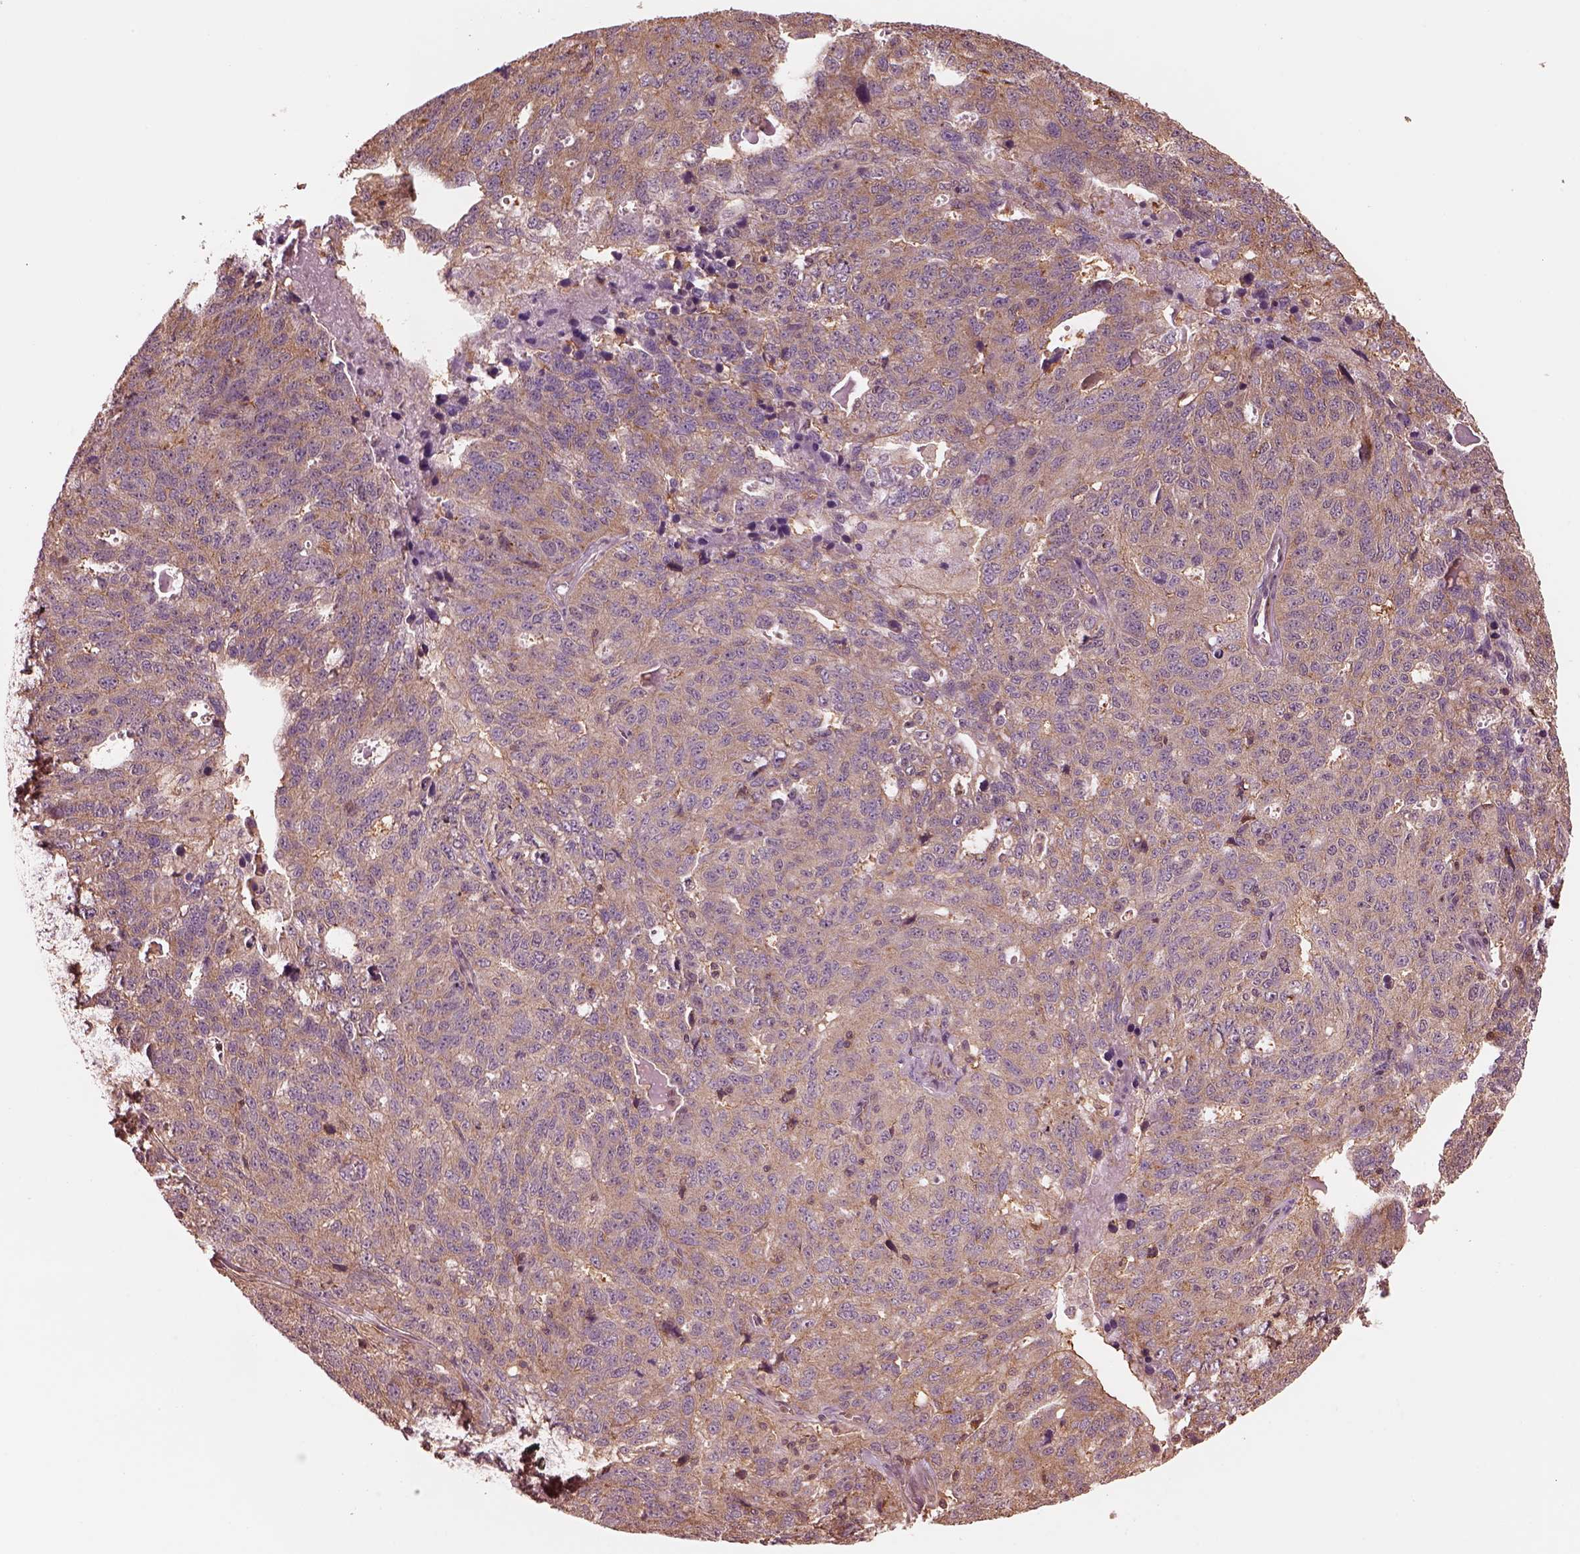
{"staining": {"intensity": "moderate", "quantity": ">75%", "location": "cytoplasmic/membranous"}, "tissue": "ovarian cancer", "cell_type": "Tumor cells", "image_type": "cancer", "snomed": [{"axis": "morphology", "description": "Cystadenocarcinoma, serous, NOS"}, {"axis": "topography", "description": "Ovary"}], "caption": "DAB (3,3'-diaminobenzidine) immunohistochemical staining of serous cystadenocarcinoma (ovarian) exhibits moderate cytoplasmic/membranous protein staining in about >75% of tumor cells.", "gene": "STK33", "patient": {"sex": "female", "age": 71}}